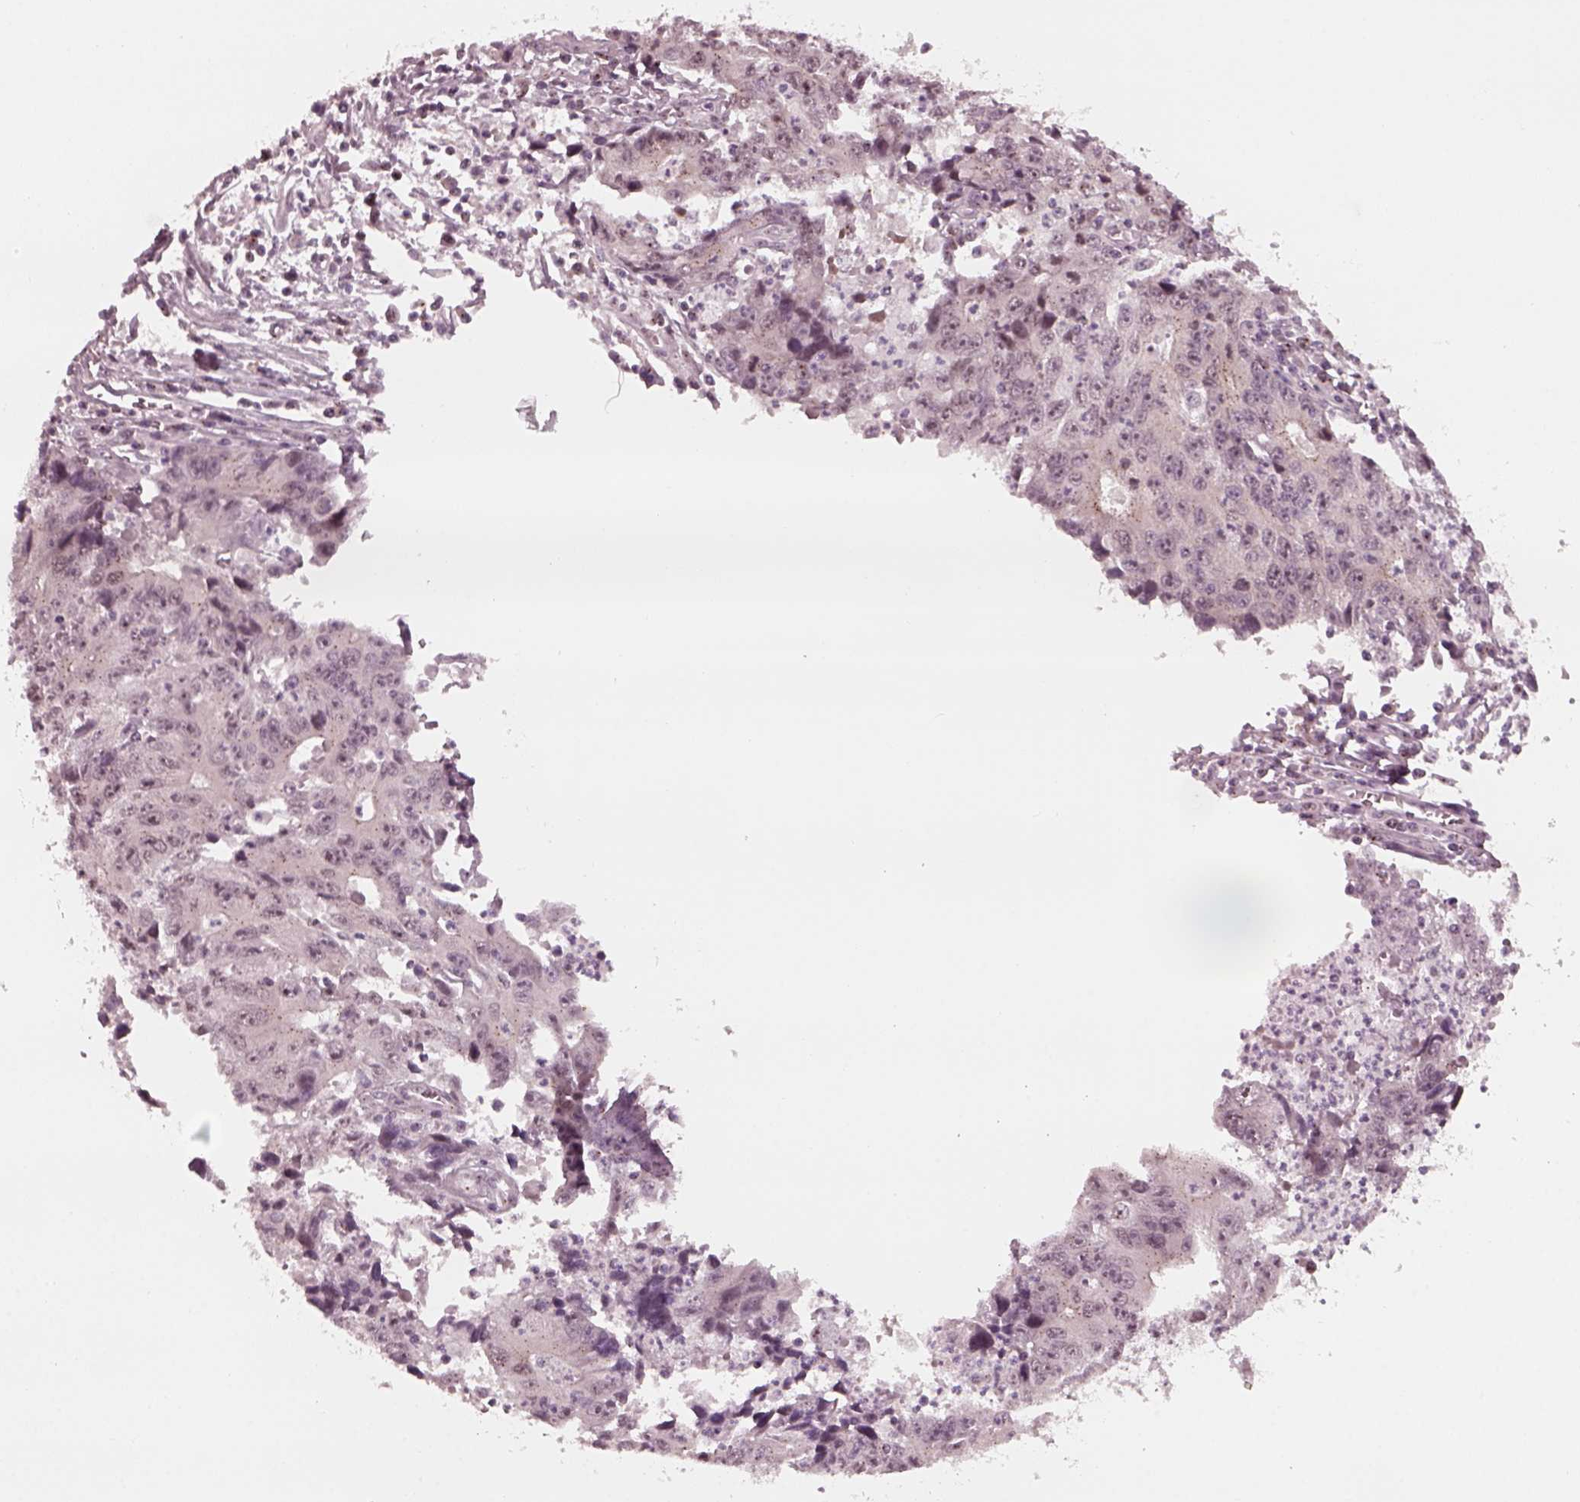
{"staining": {"intensity": "negative", "quantity": "none", "location": "none"}, "tissue": "liver cancer", "cell_type": "Tumor cells", "image_type": "cancer", "snomed": [{"axis": "morphology", "description": "Cholangiocarcinoma"}, {"axis": "topography", "description": "Liver"}], "caption": "DAB (3,3'-diaminobenzidine) immunohistochemical staining of cholangiocarcinoma (liver) reveals no significant expression in tumor cells. (DAB IHC with hematoxylin counter stain).", "gene": "SAXO1", "patient": {"sex": "male", "age": 65}}